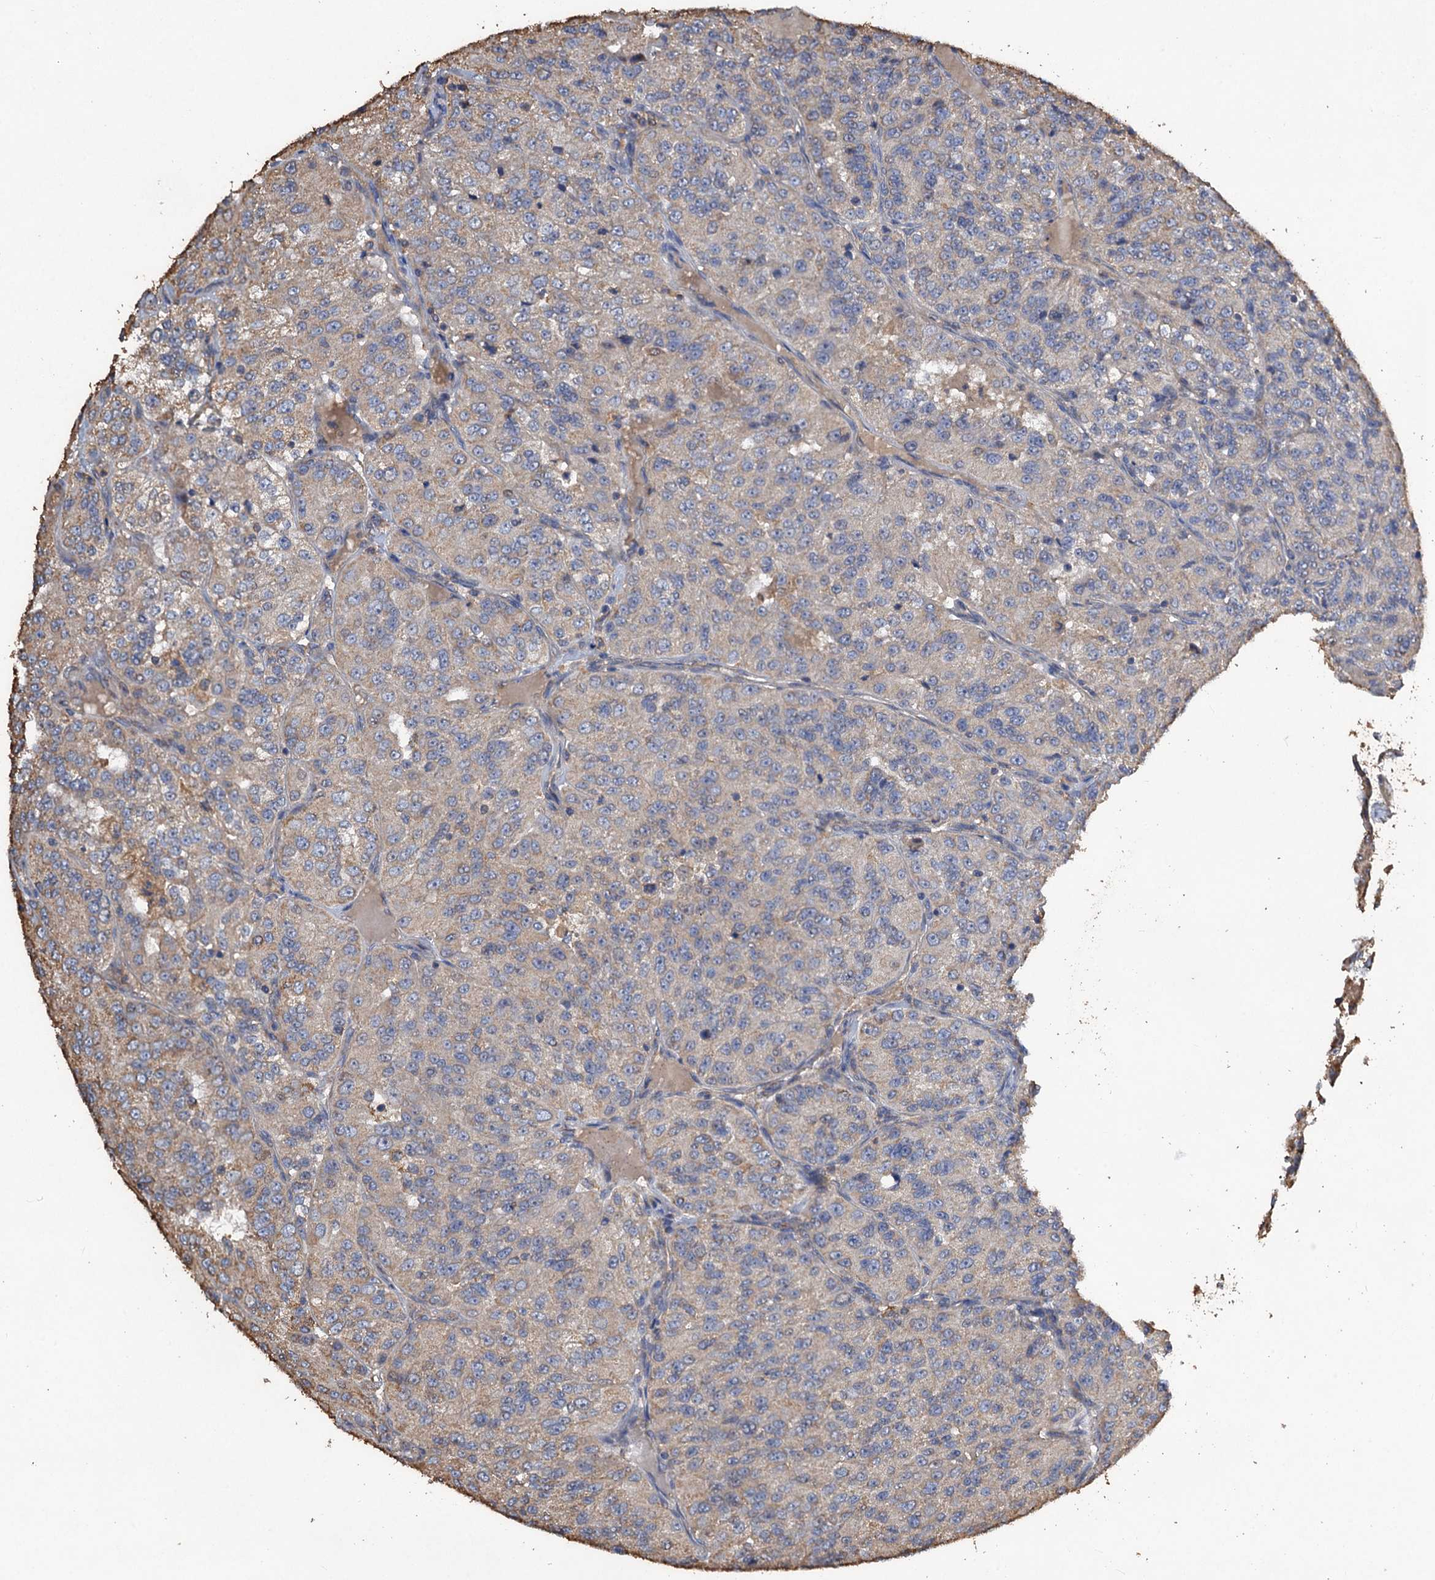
{"staining": {"intensity": "weak", "quantity": "<25%", "location": "cytoplasmic/membranous"}, "tissue": "renal cancer", "cell_type": "Tumor cells", "image_type": "cancer", "snomed": [{"axis": "morphology", "description": "Adenocarcinoma, NOS"}, {"axis": "topography", "description": "Kidney"}], "caption": "This is an IHC micrograph of human renal cancer. There is no expression in tumor cells.", "gene": "SCUBE3", "patient": {"sex": "female", "age": 63}}